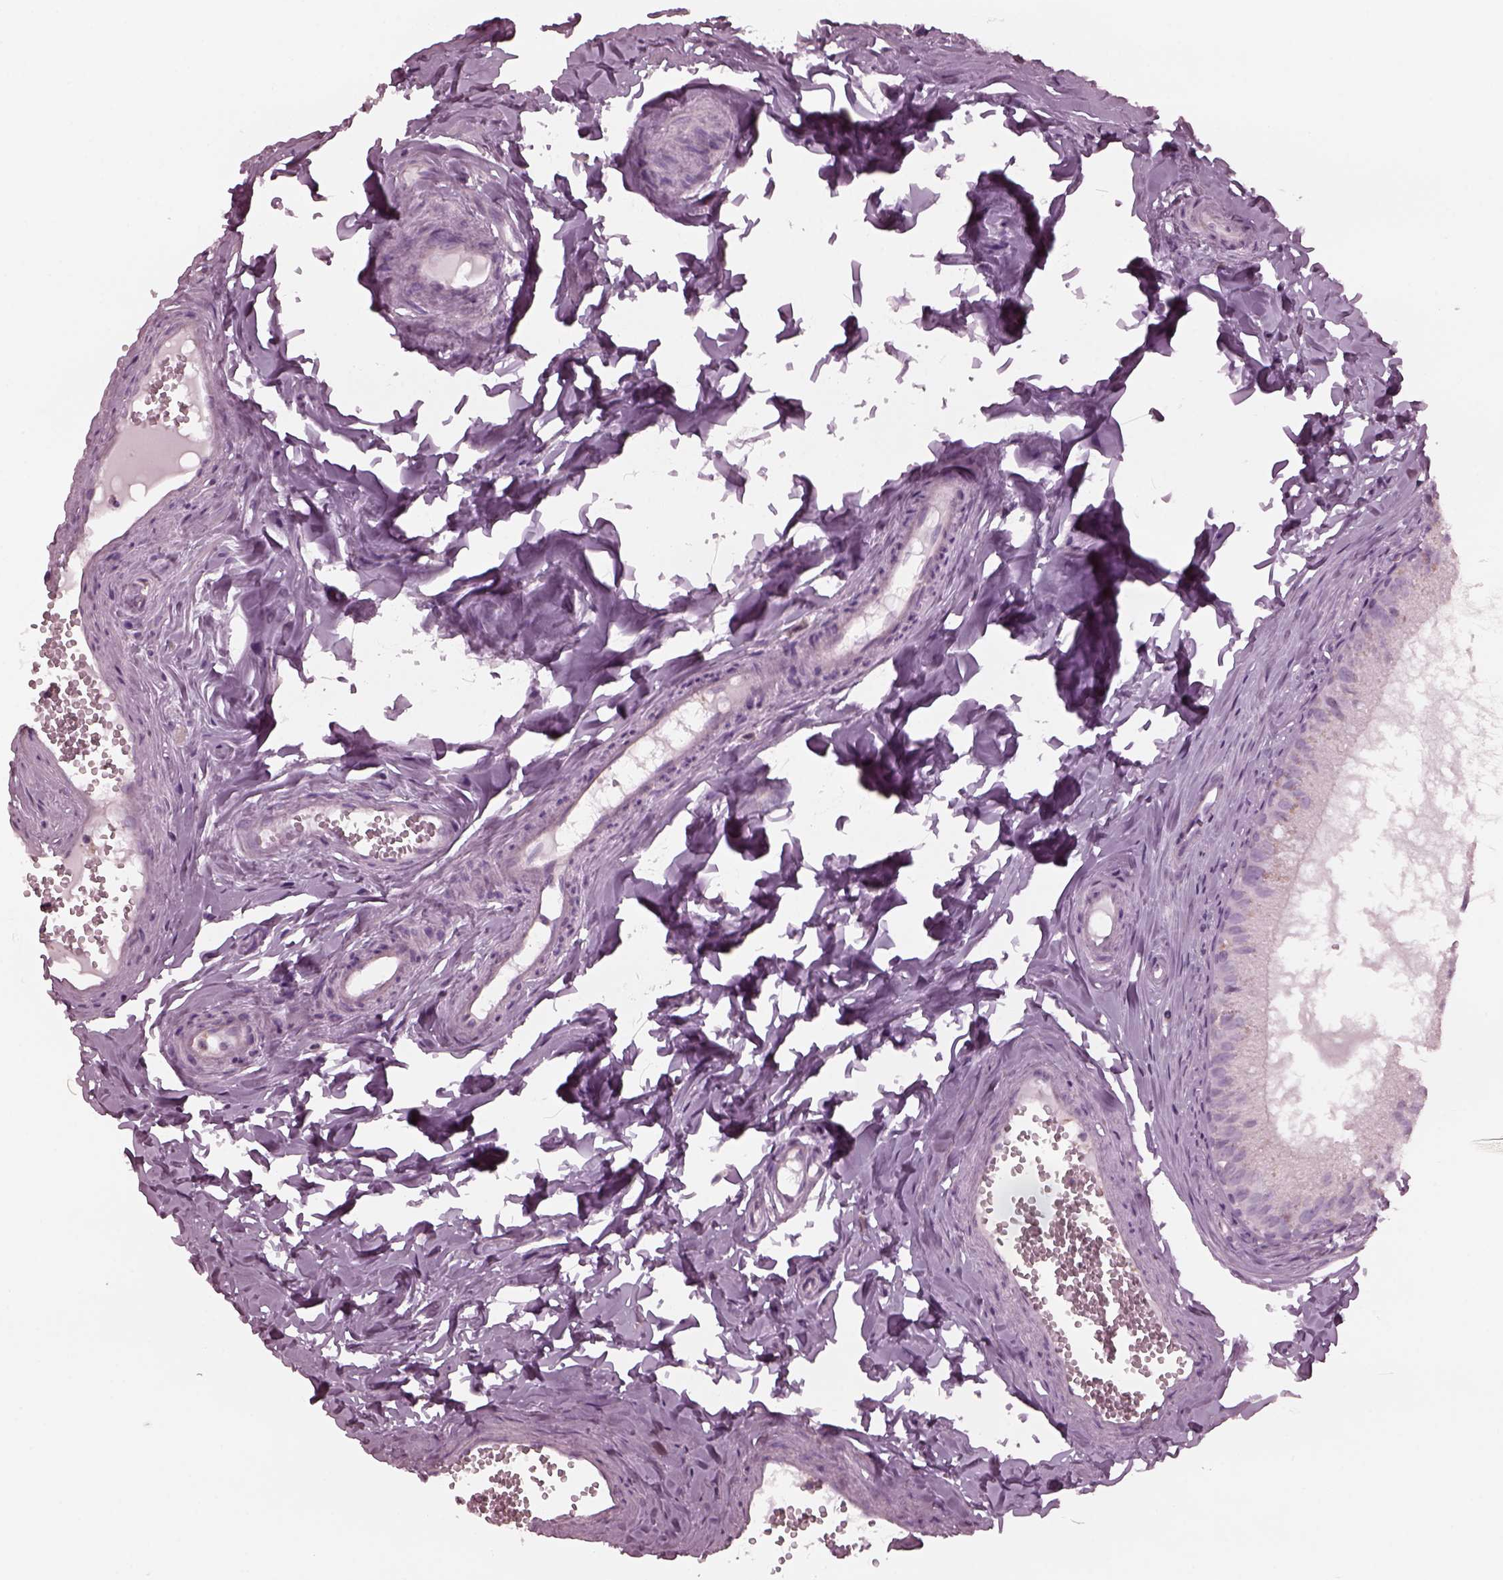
{"staining": {"intensity": "negative", "quantity": "none", "location": "none"}, "tissue": "epididymis", "cell_type": "Glandular cells", "image_type": "normal", "snomed": [{"axis": "morphology", "description": "Normal tissue, NOS"}, {"axis": "topography", "description": "Epididymis"}], "caption": "IHC micrograph of benign epididymis: epididymis stained with DAB (3,3'-diaminobenzidine) shows no significant protein staining in glandular cells.", "gene": "YY2", "patient": {"sex": "male", "age": 45}}